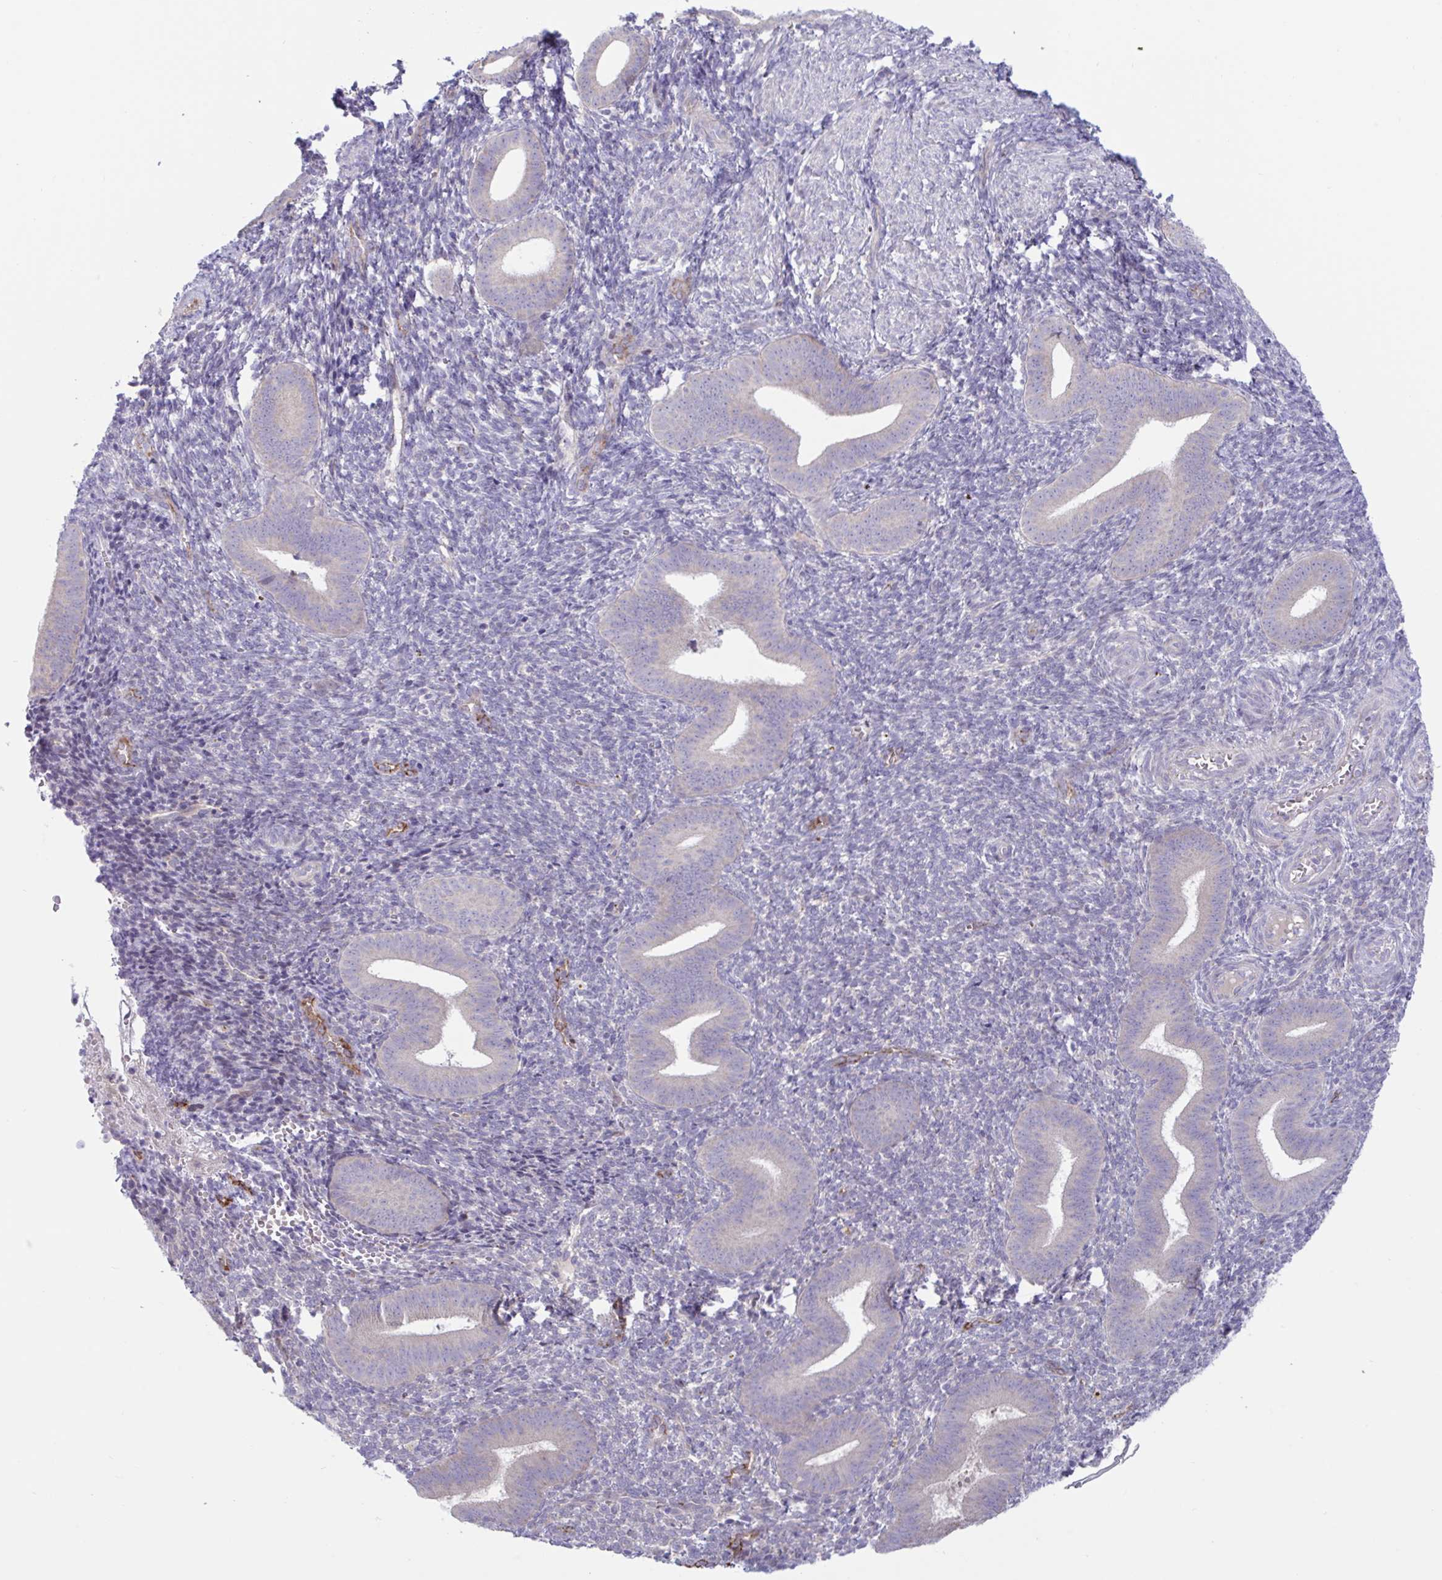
{"staining": {"intensity": "negative", "quantity": "none", "location": "none"}, "tissue": "endometrium", "cell_type": "Cells in endometrial stroma", "image_type": "normal", "snomed": [{"axis": "morphology", "description": "Normal tissue, NOS"}, {"axis": "topography", "description": "Endometrium"}], "caption": "Immunohistochemical staining of benign human endometrium displays no significant expression in cells in endometrial stroma. (DAB (3,3'-diaminobenzidine) IHC, high magnification).", "gene": "IL37", "patient": {"sex": "female", "age": 25}}